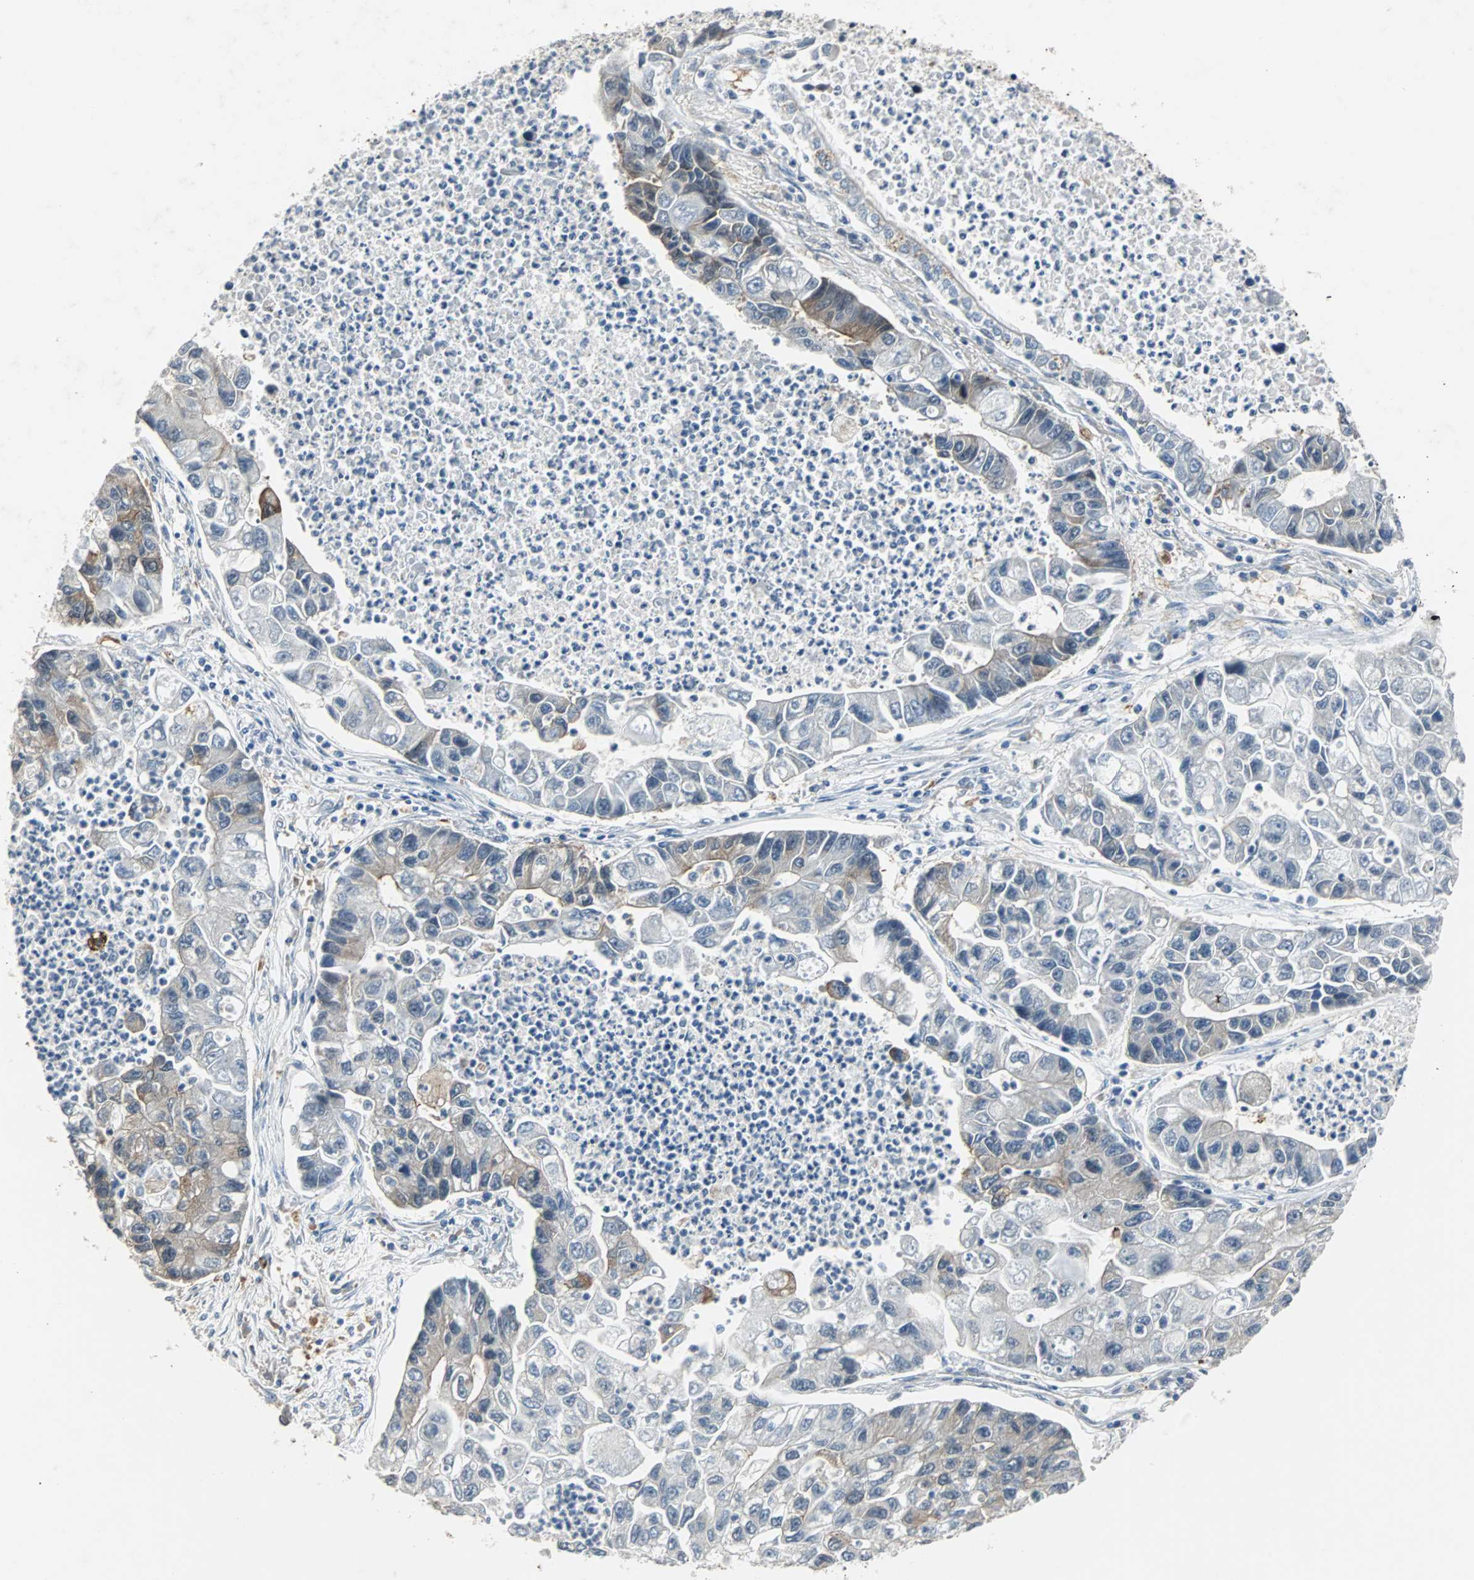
{"staining": {"intensity": "moderate", "quantity": "<25%", "location": "cytoplasmic/membranous"}, "tissue": "lung cancer", "cell_type": "Tumor cells", "image_type": "cancer", "snomed": [{"axis": "morphology", "description": "Adenocarcinoma, NOS"}, {"axis": "topography", "description": "Lung"}], "caption": "Protein expression analysis of human lung cancer (adenocarcinoma) reveals moderate cytoplasmic/membranous staining in approximately <25% of tumor cells. (DAB IHC, brown staining for protein, blue staining for nuclei).", "gene": "CMC2", "patient": {"sex": "female", "age": 51}}